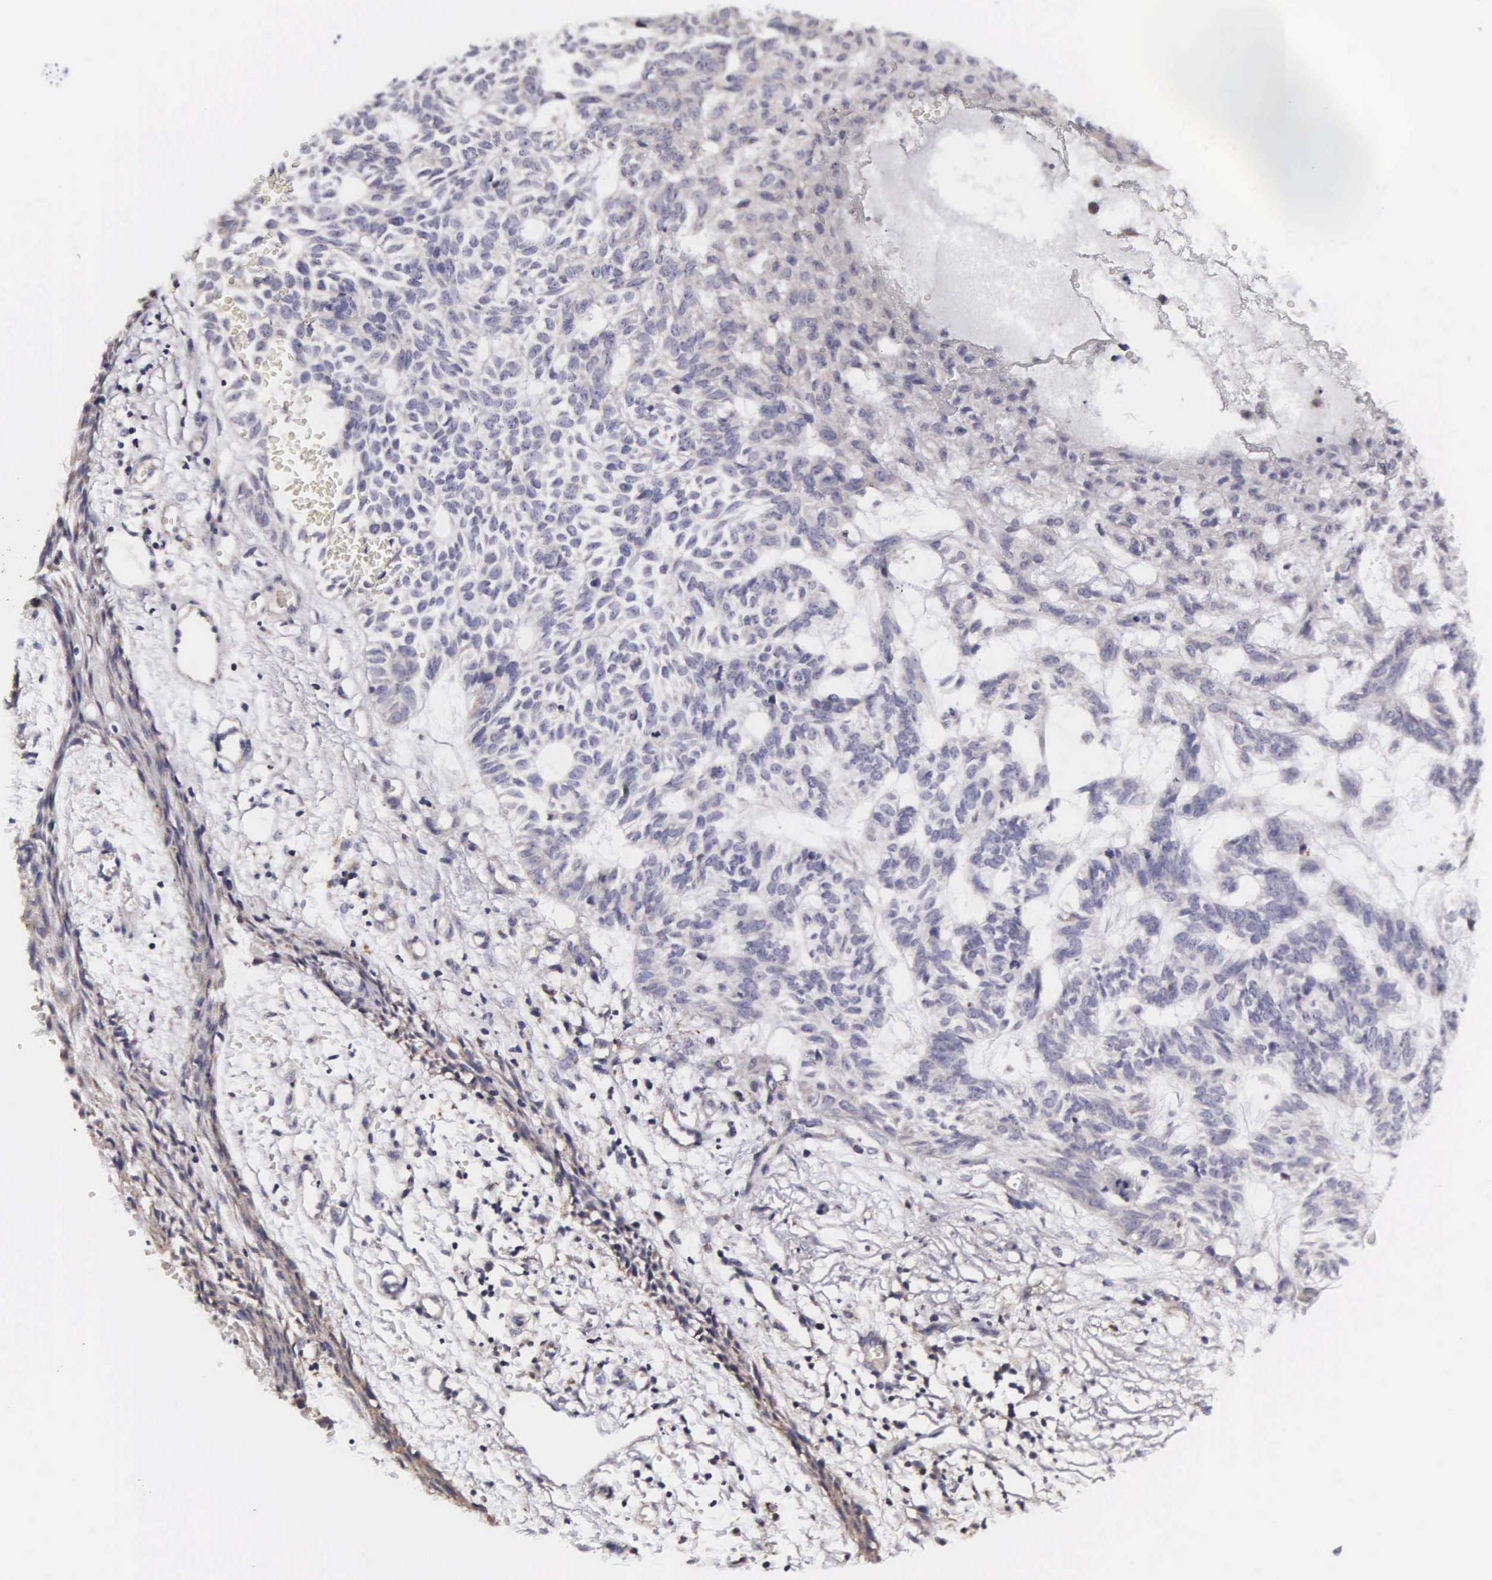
{"staining": {"intensity": "negative", "quantity": "none", "location": "none"}, "tissue": "skin cancer", "cell_type": "Tumor cells", "image_type": "cancer", "snomed": [{"axis": "morphology", "description": "Basal cell carcinoma"}, {"axis": "topography", "description": "Skin"}], "caption": "This is a histopathology image of immunohistochemistry (IHC) staining of skin basal cell carcinoma, which shows no positivity in tumor cells. The staining was performed using DAB to visualize the protein expression in brown, while the nuclei were stained in blue with hematoxylin (Magnification: 20x).", "gene": "PSMA3", "patient": {"sex": "male", "age": 75}}